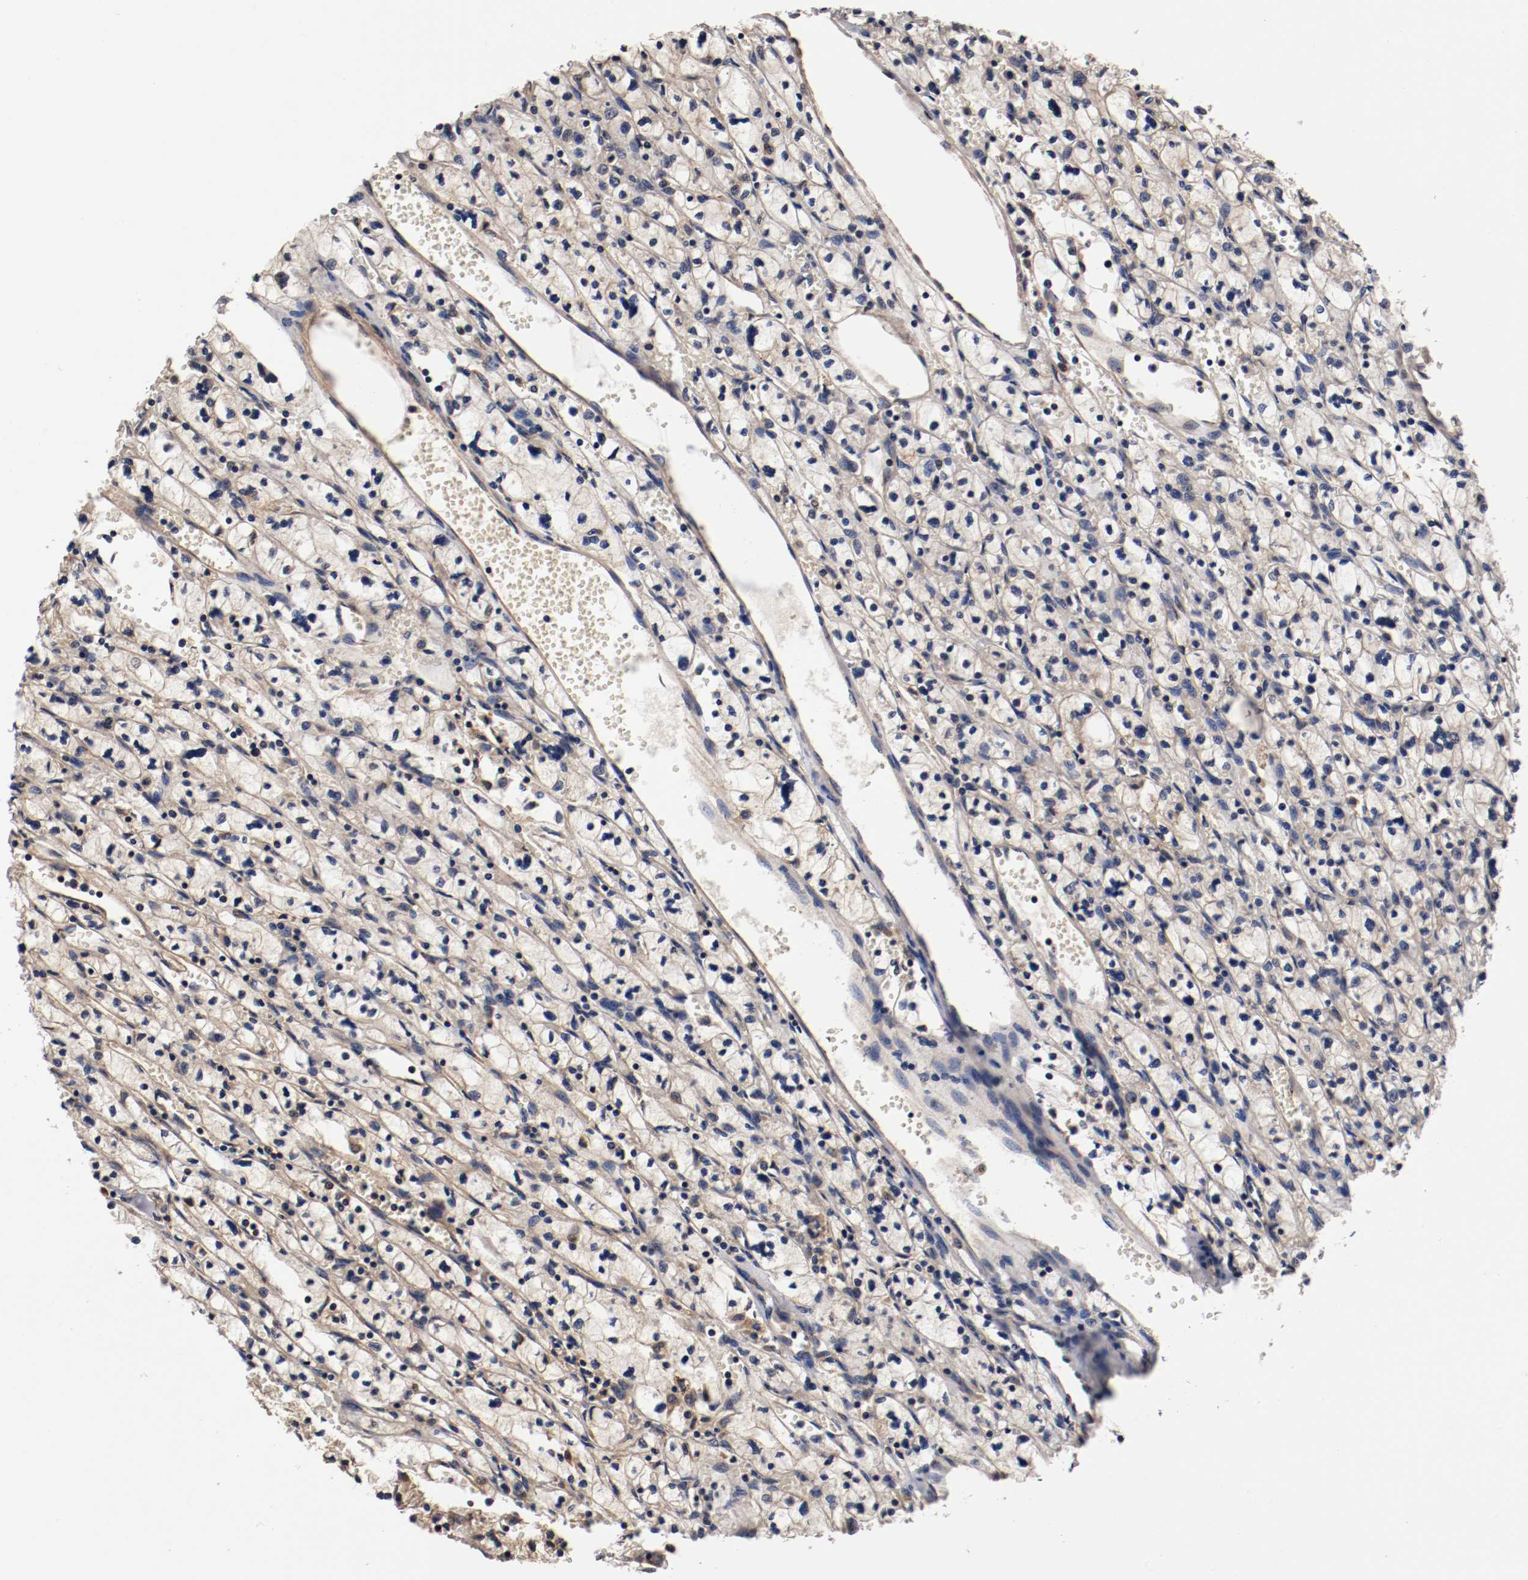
{"staining": {"intensity": "weak", "quantity": ">75%", "location": "cytoplasmic/membranous"}, "tissue": "renal cancer", "cell_type": "Tumor cells", "image_type": "cancer", "snomed": [{"axis": "morphology", "description": "Adenocarcinoma, NOS"}, {"axis": "topography", "description": "Kidney"}], "caption": "This is a micrograph of immunohistochemistry (IHC) staining of renal cancer (adenocarcinoma), which shows weak expression in the cytoplasmic/membranous of tumor cells.", "gene": "TNFSF13", "patient": {"sex": "female", "age": 83}}